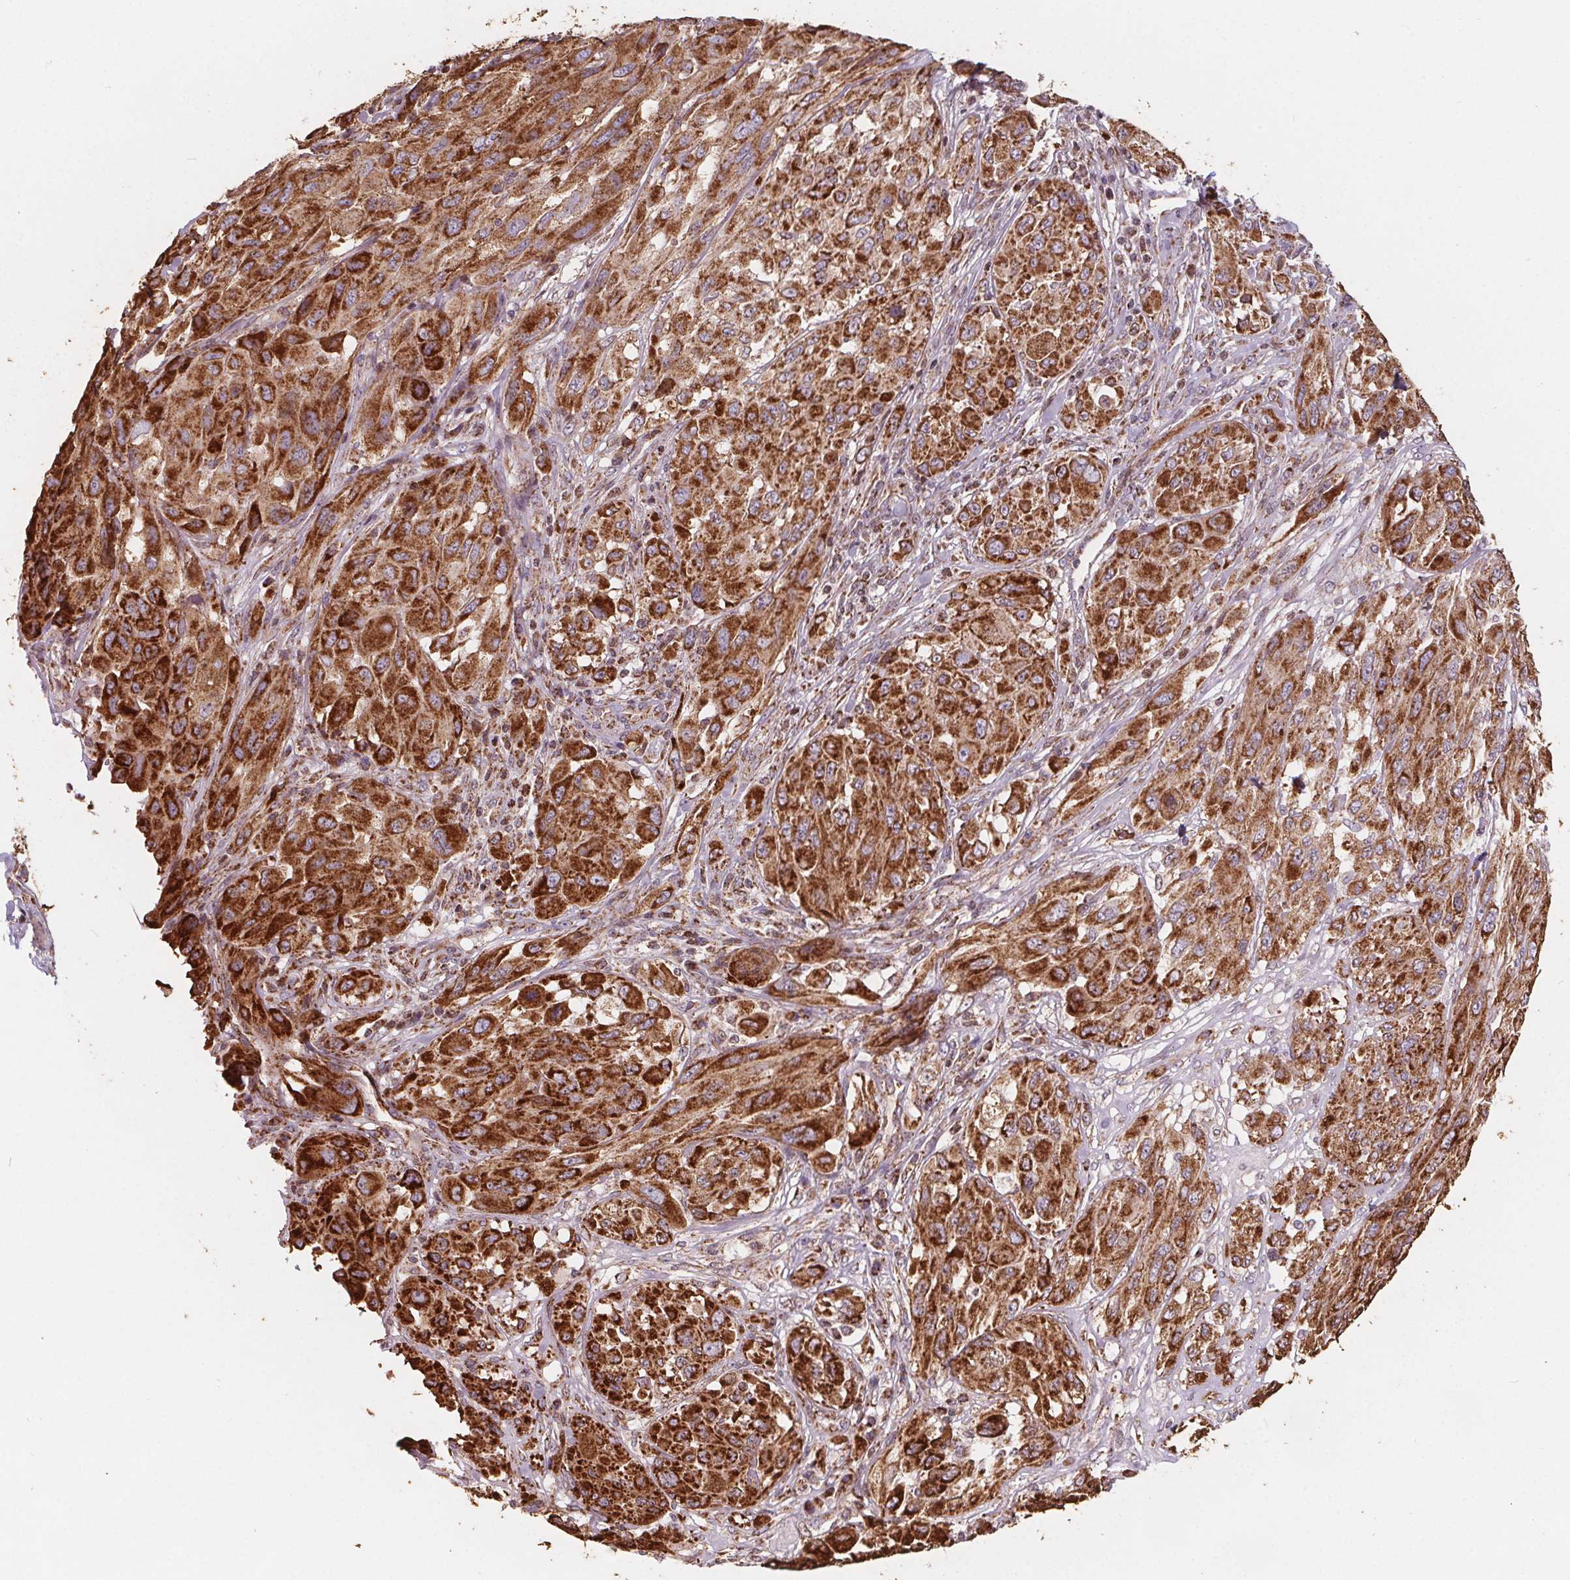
{"staining": {"intensity": "strong", "quantity": ">75%", "location": "cytoplasmic/membranous"}, "tissue": "melanoma", "cell_type": "Tumor cells", "image_type": "cancer", "snomed": [{"axis": "morphology", "description": "Malignant melanoma, NOS"}, {"axis": "topography", "description": "Skin"}], "caption": "Strong cytoplasmic/membranous positivity is appreciated in about >75% of tumor cells in malignant melanoma. The protein is stained brown, and the nuclei are stained in blue (DAB IHC with brightfield microscopy, high magnification).", "gene": "PLSCR3", "patient": {"sex": "female", "age": 91}}